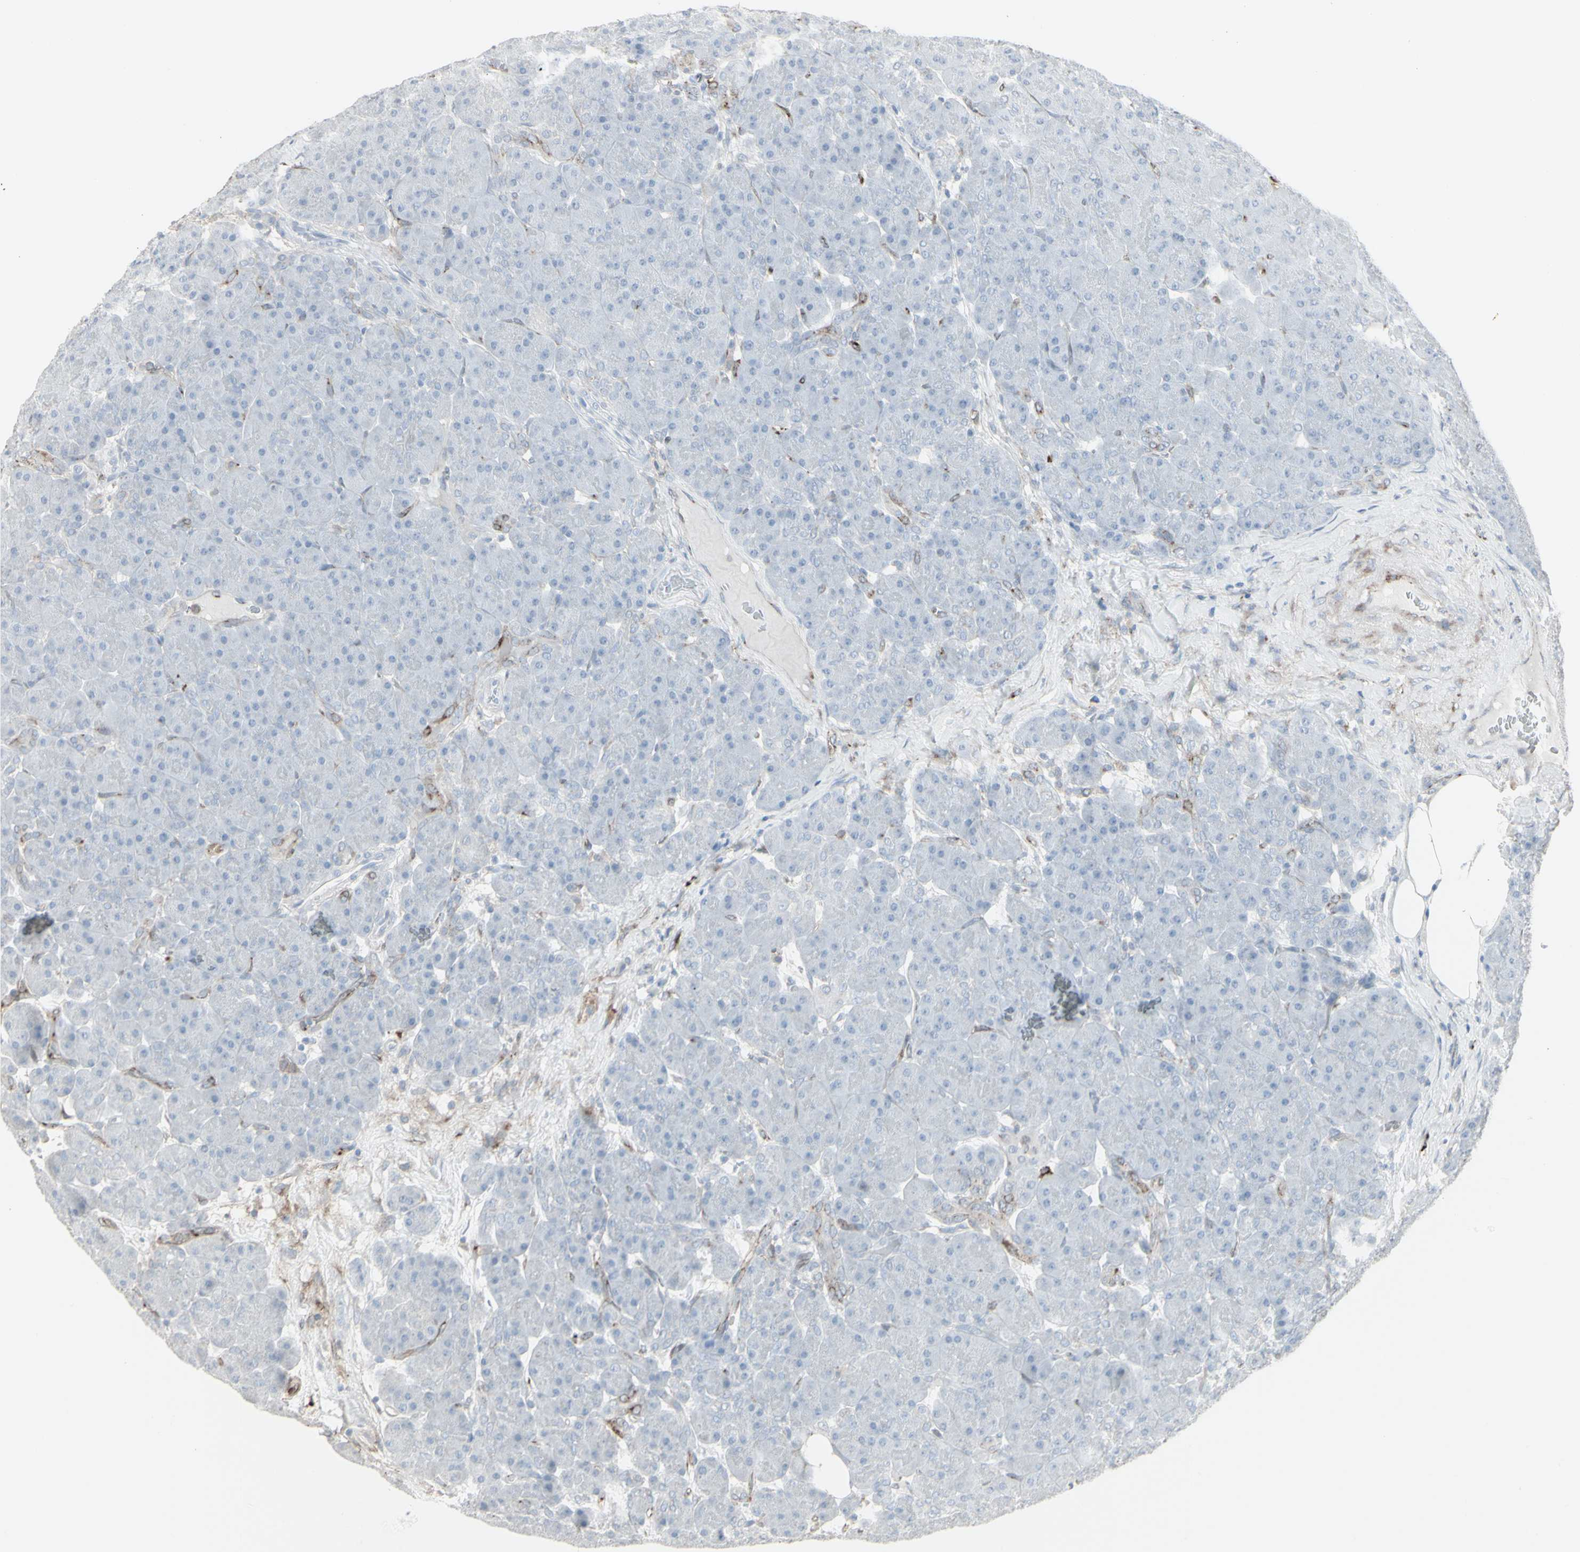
{"staining": {"intensity": "negative", "quantity": "none", "location": "none"}, "tissue": "pancreas", "cell_type": "Exocrine glandular cells", "image_type": "normal", "snomed": [{"axis": "morphology", "description": "Normal tissue, NOS"}, {"axis": "topography", "description": "Pancreas"}], "caption": "DAB (3,3'-diaminobenzidine) immunohistochemical staining of normal pancreas displays no significant positivity in exocrine glandular cells.", "gene": "GJA1", "patient": {"sex": "male", "age": 66}}